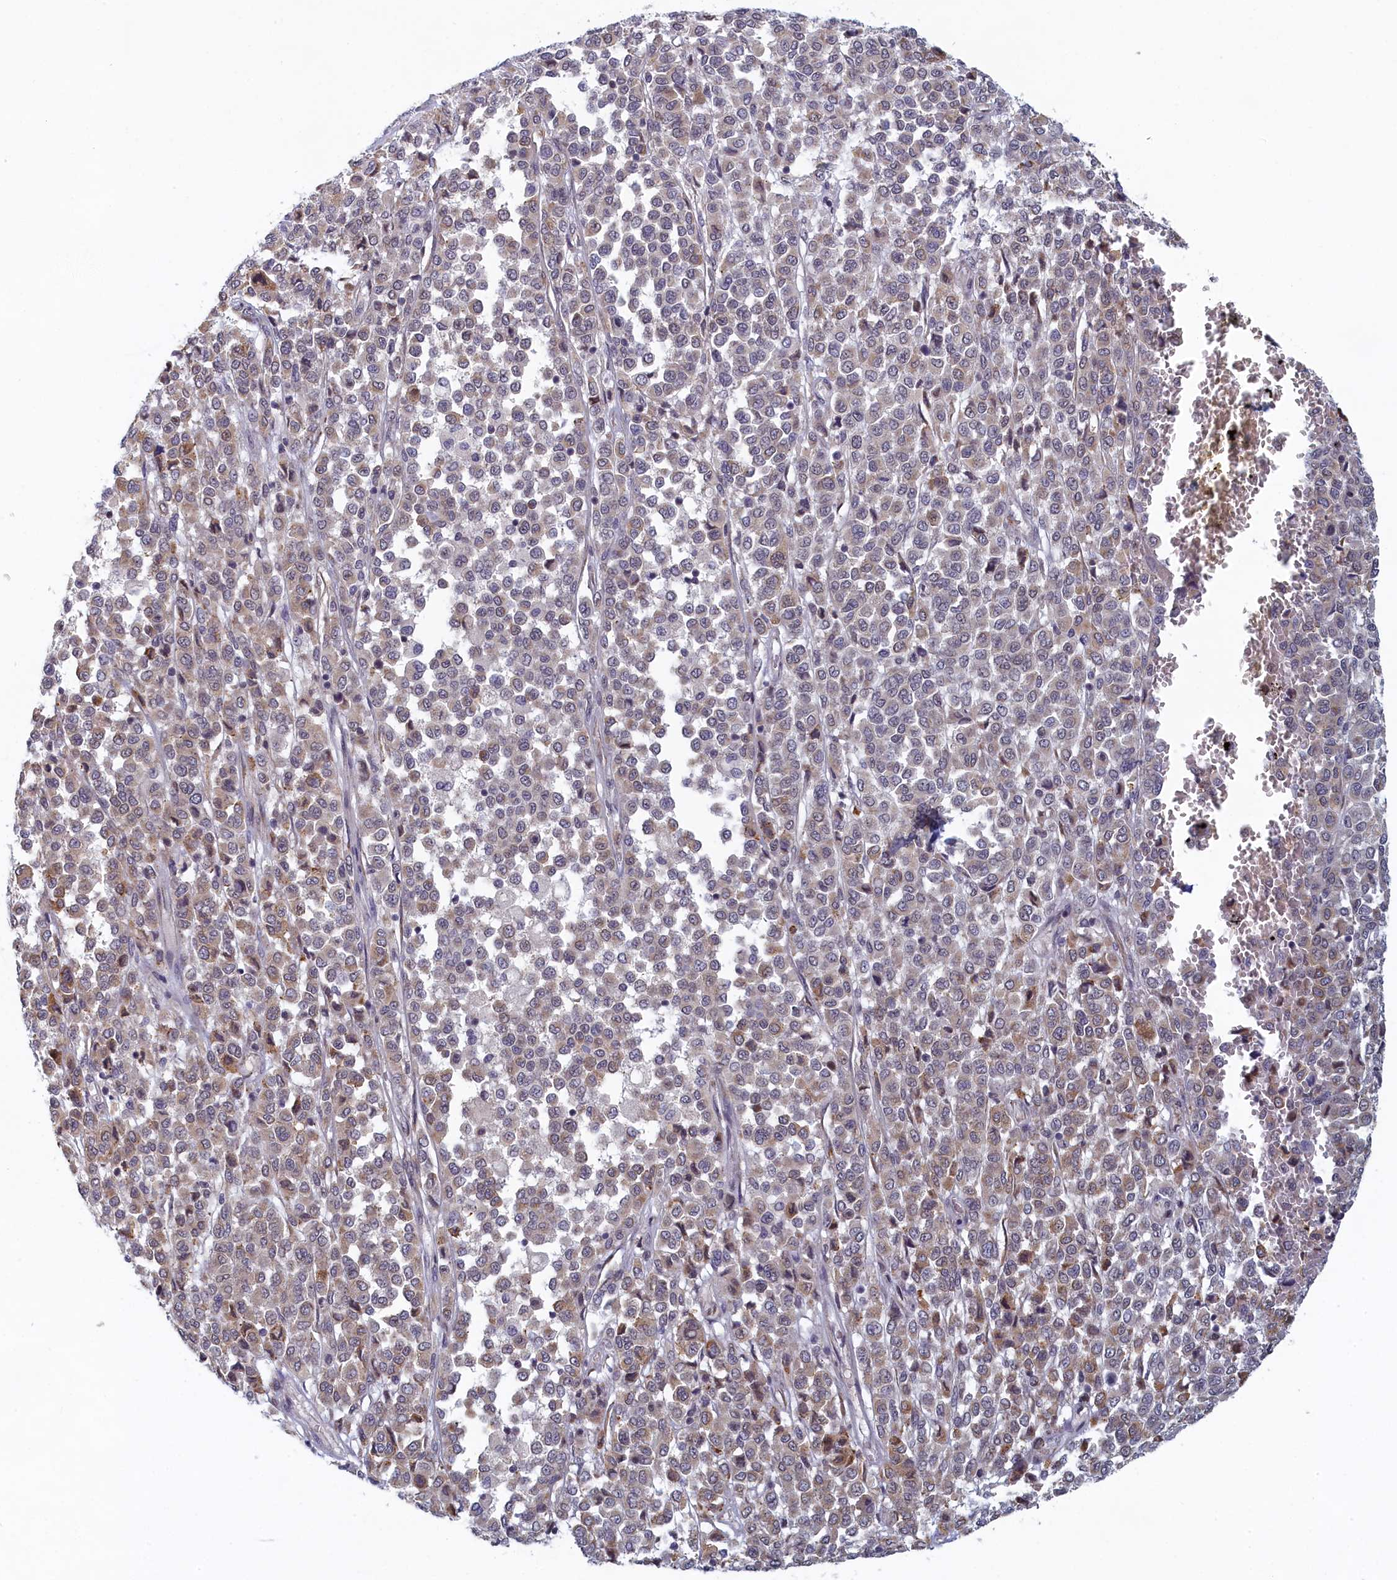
{"staining": {"intensity": "weak", "quantity": "<25%", "location": "cytoplasmic/membranous"}, "tissue": "melanoma", "cell_type": "Tumor cells", "image_type": "cancer", "snomed": [{"axis": "morphology", "description": "Malignant melanoma, Metastatic site"}, {"axis": "topography", "description": "Pancreas"}], "caption": "Photomicrograph shows no protein staining in tumor cells of malignant melanoma (metastatic site) tissue.", "gene": "DNAJC17", "patient": {"sex": "female", "age": 30}}